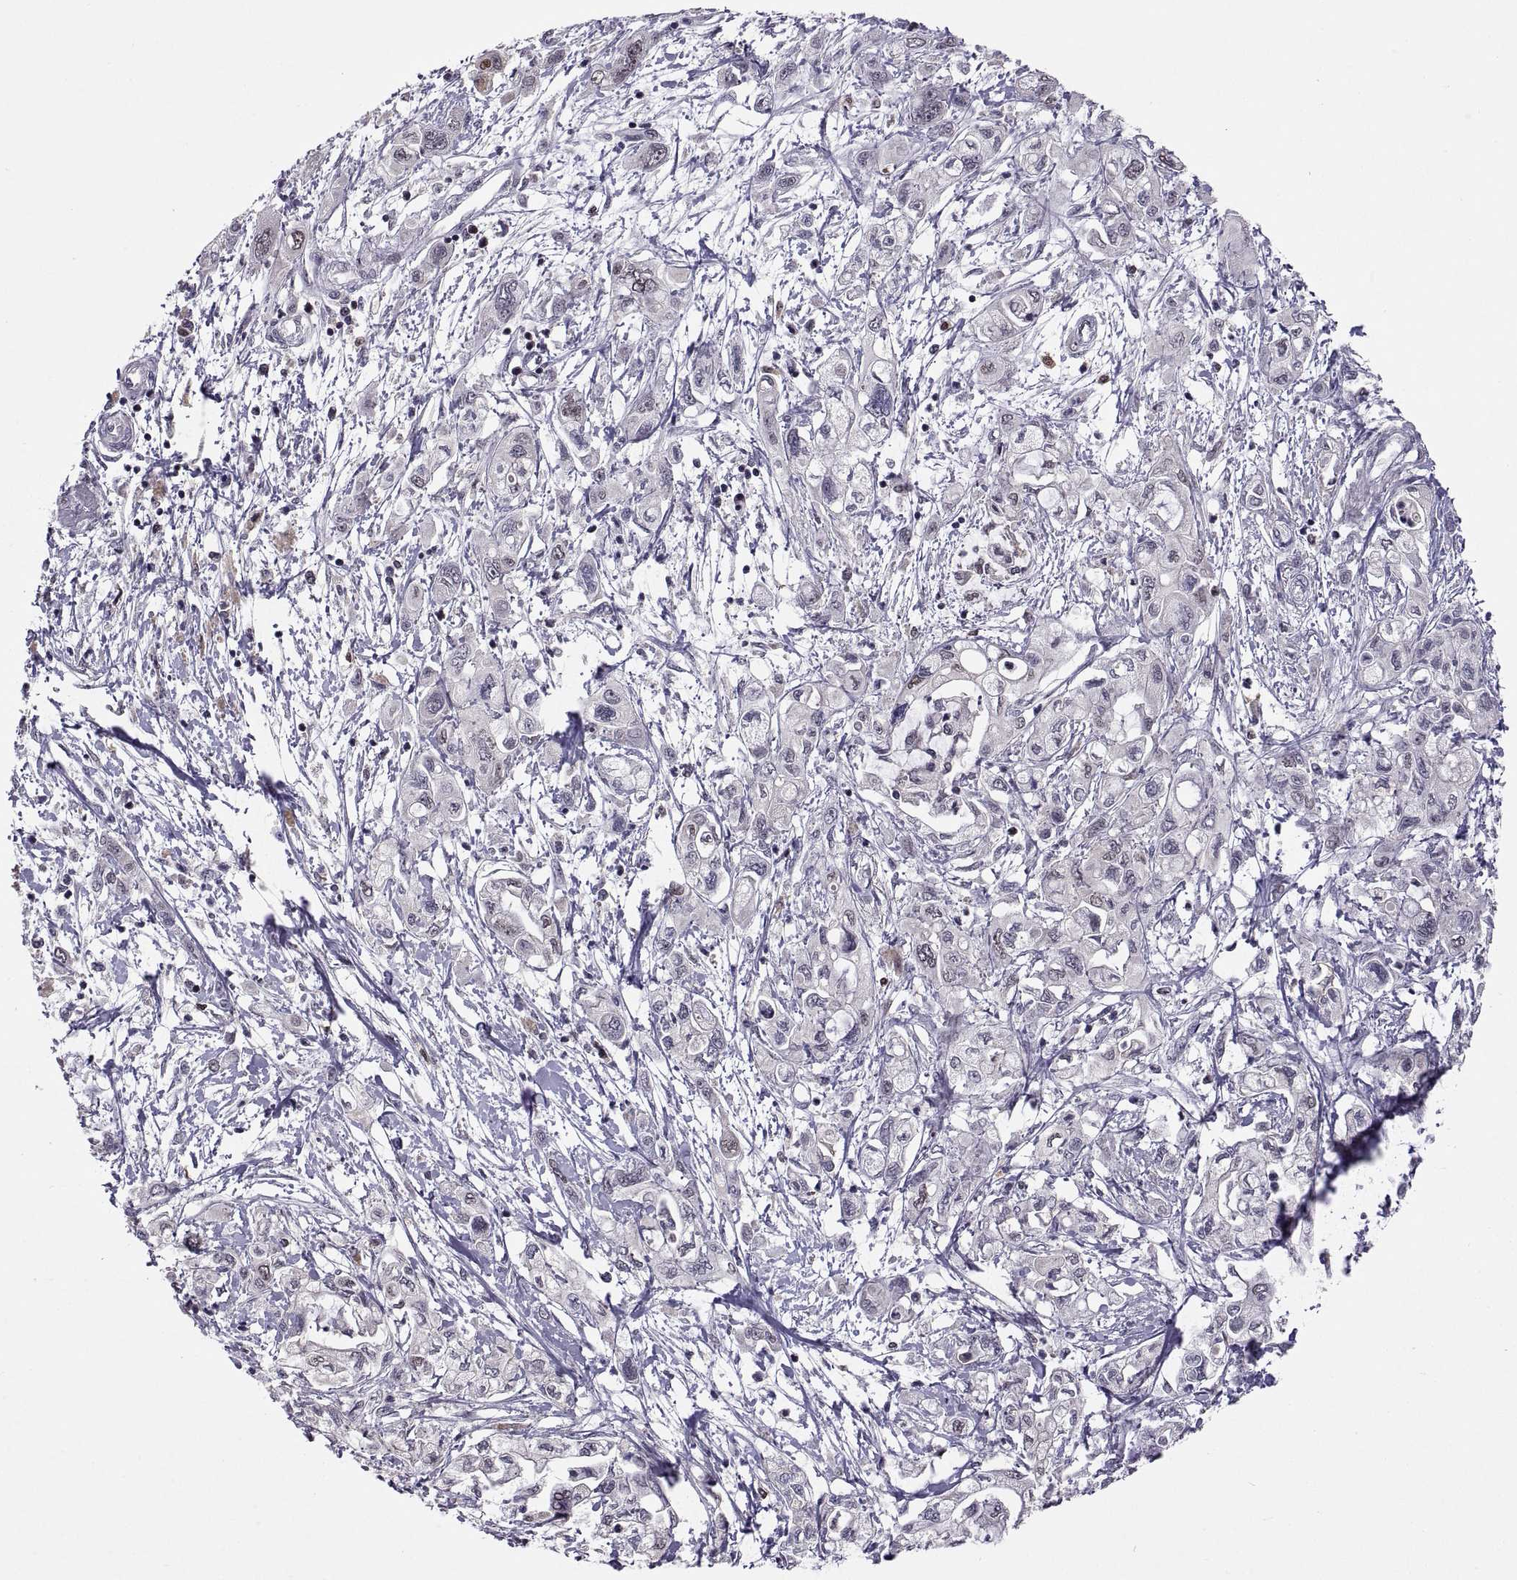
{"staining": {"intensity": "negative", "quantity": "none", "location": "none"}, "tissue": "pancreatic cancer", "cell_type": "Tumor cells", "image_type": "cancer", "snomed": [{"axis": "morphology", "description": "Adenocarcinoma, NOS"}, {"axis": "topography", "description": "Pancreas"}], "caption": "IHC image of neoplastic tissue: pancreatic cancer (adenocarcinoma) stained with DAB (3,3'-diaminobenzidine) demonstrates no significant protein positivity in tumor cells.", "gene": "CHFR", "patient": {"sex": "male", "age": 54}}